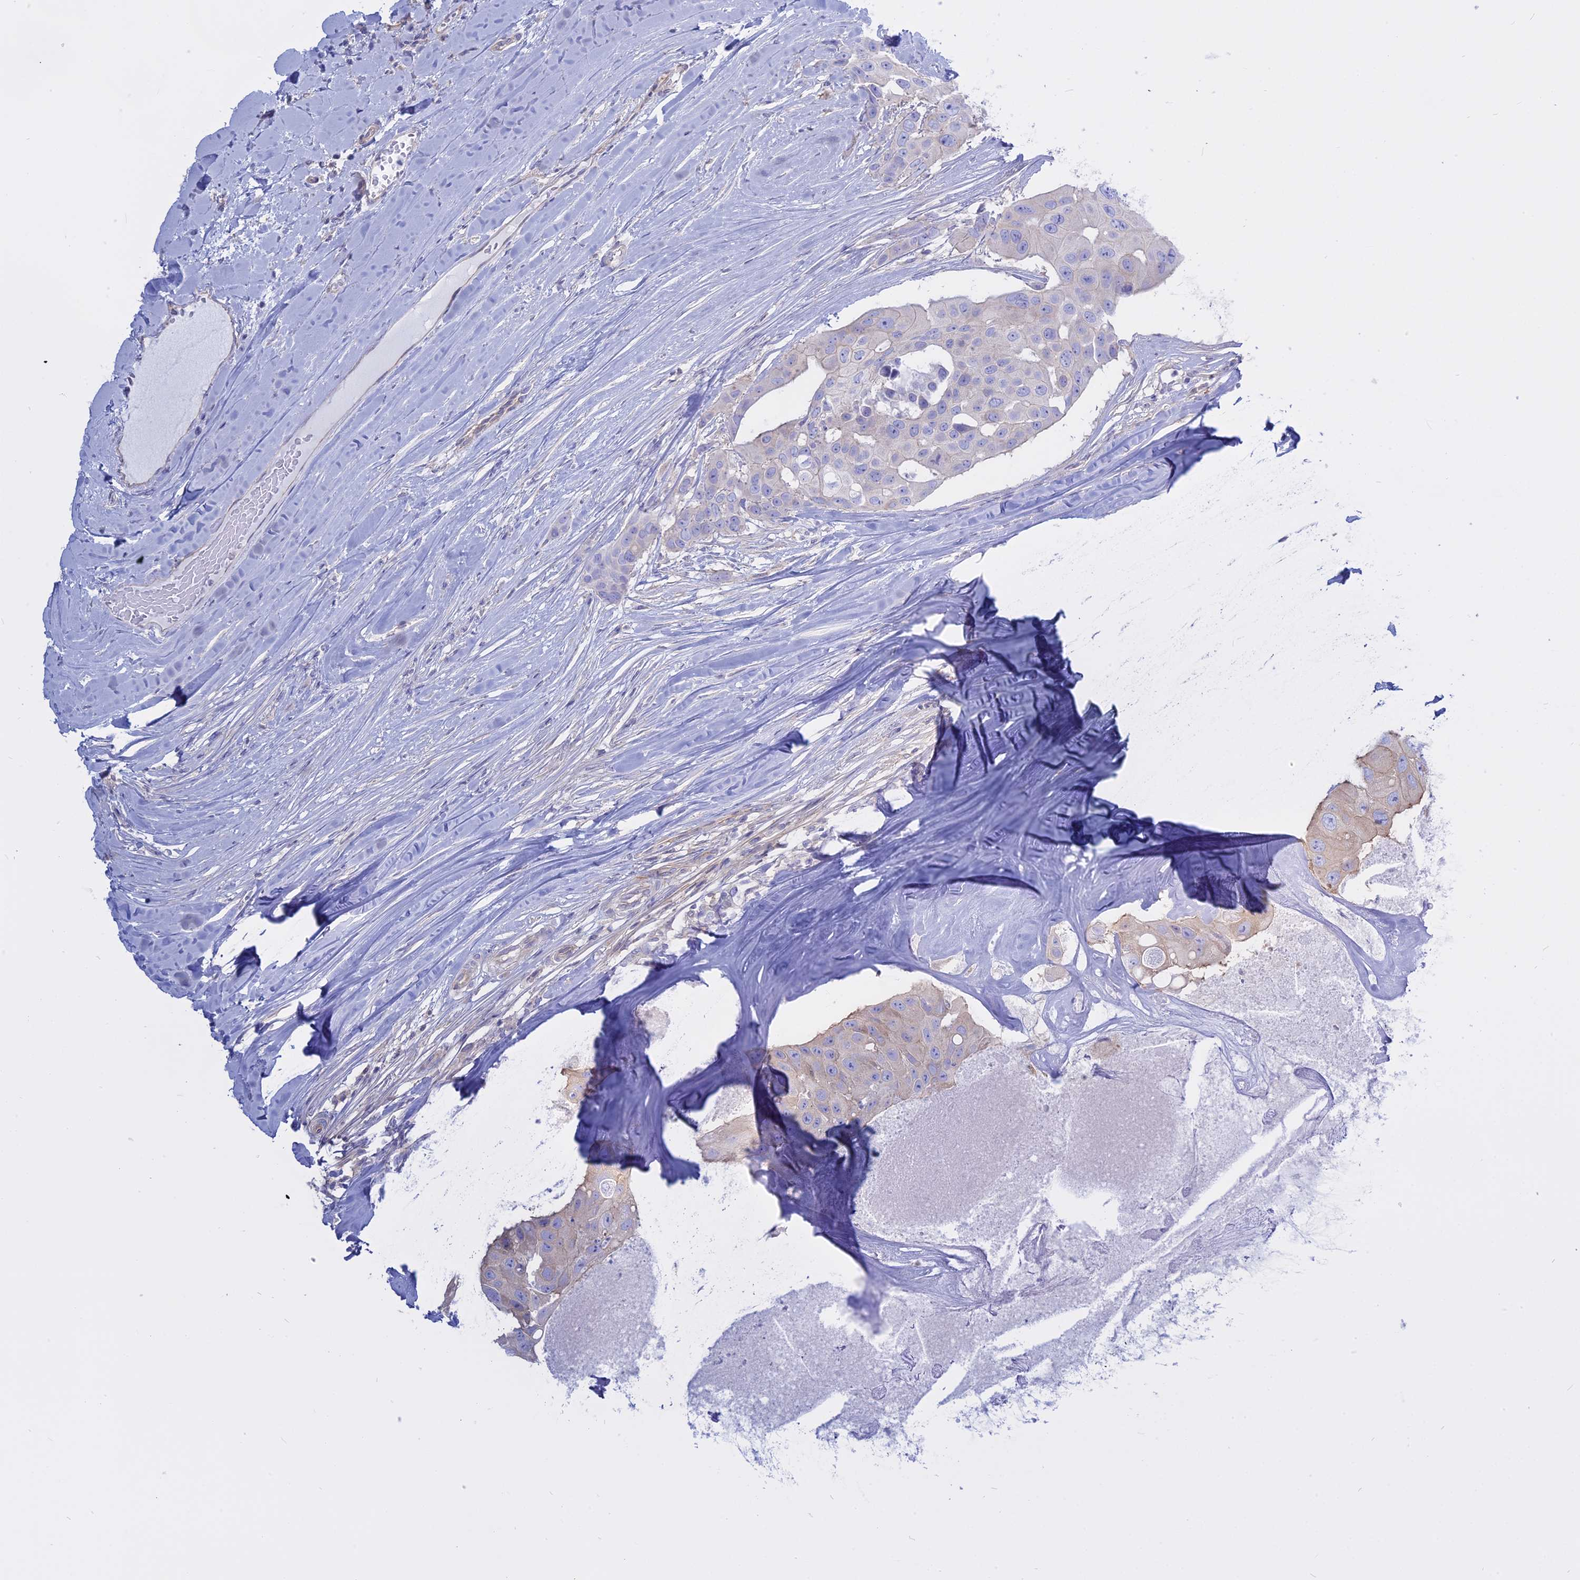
{"staining": {"intensity": "negative", "quantity": "none", "location": "none"}, "tissue": "head and neck cancer", "cell_type": "Tumor cells", "image_type": "cancer", "snomed": [{"axis": "morphology", "description": "Adenocarcinoma, NOS"}, {"axis": "morphology", "description": "Adenocarcinoma, metastatic, NOS"}, {"axis": "topography", "description": "Head-Neck"}], "caption": "Tumor cells are negative for protein expression in human head and neck cancer.", "gene": "AHCYL1", "patient": {"sex": "male", "age": 75}}